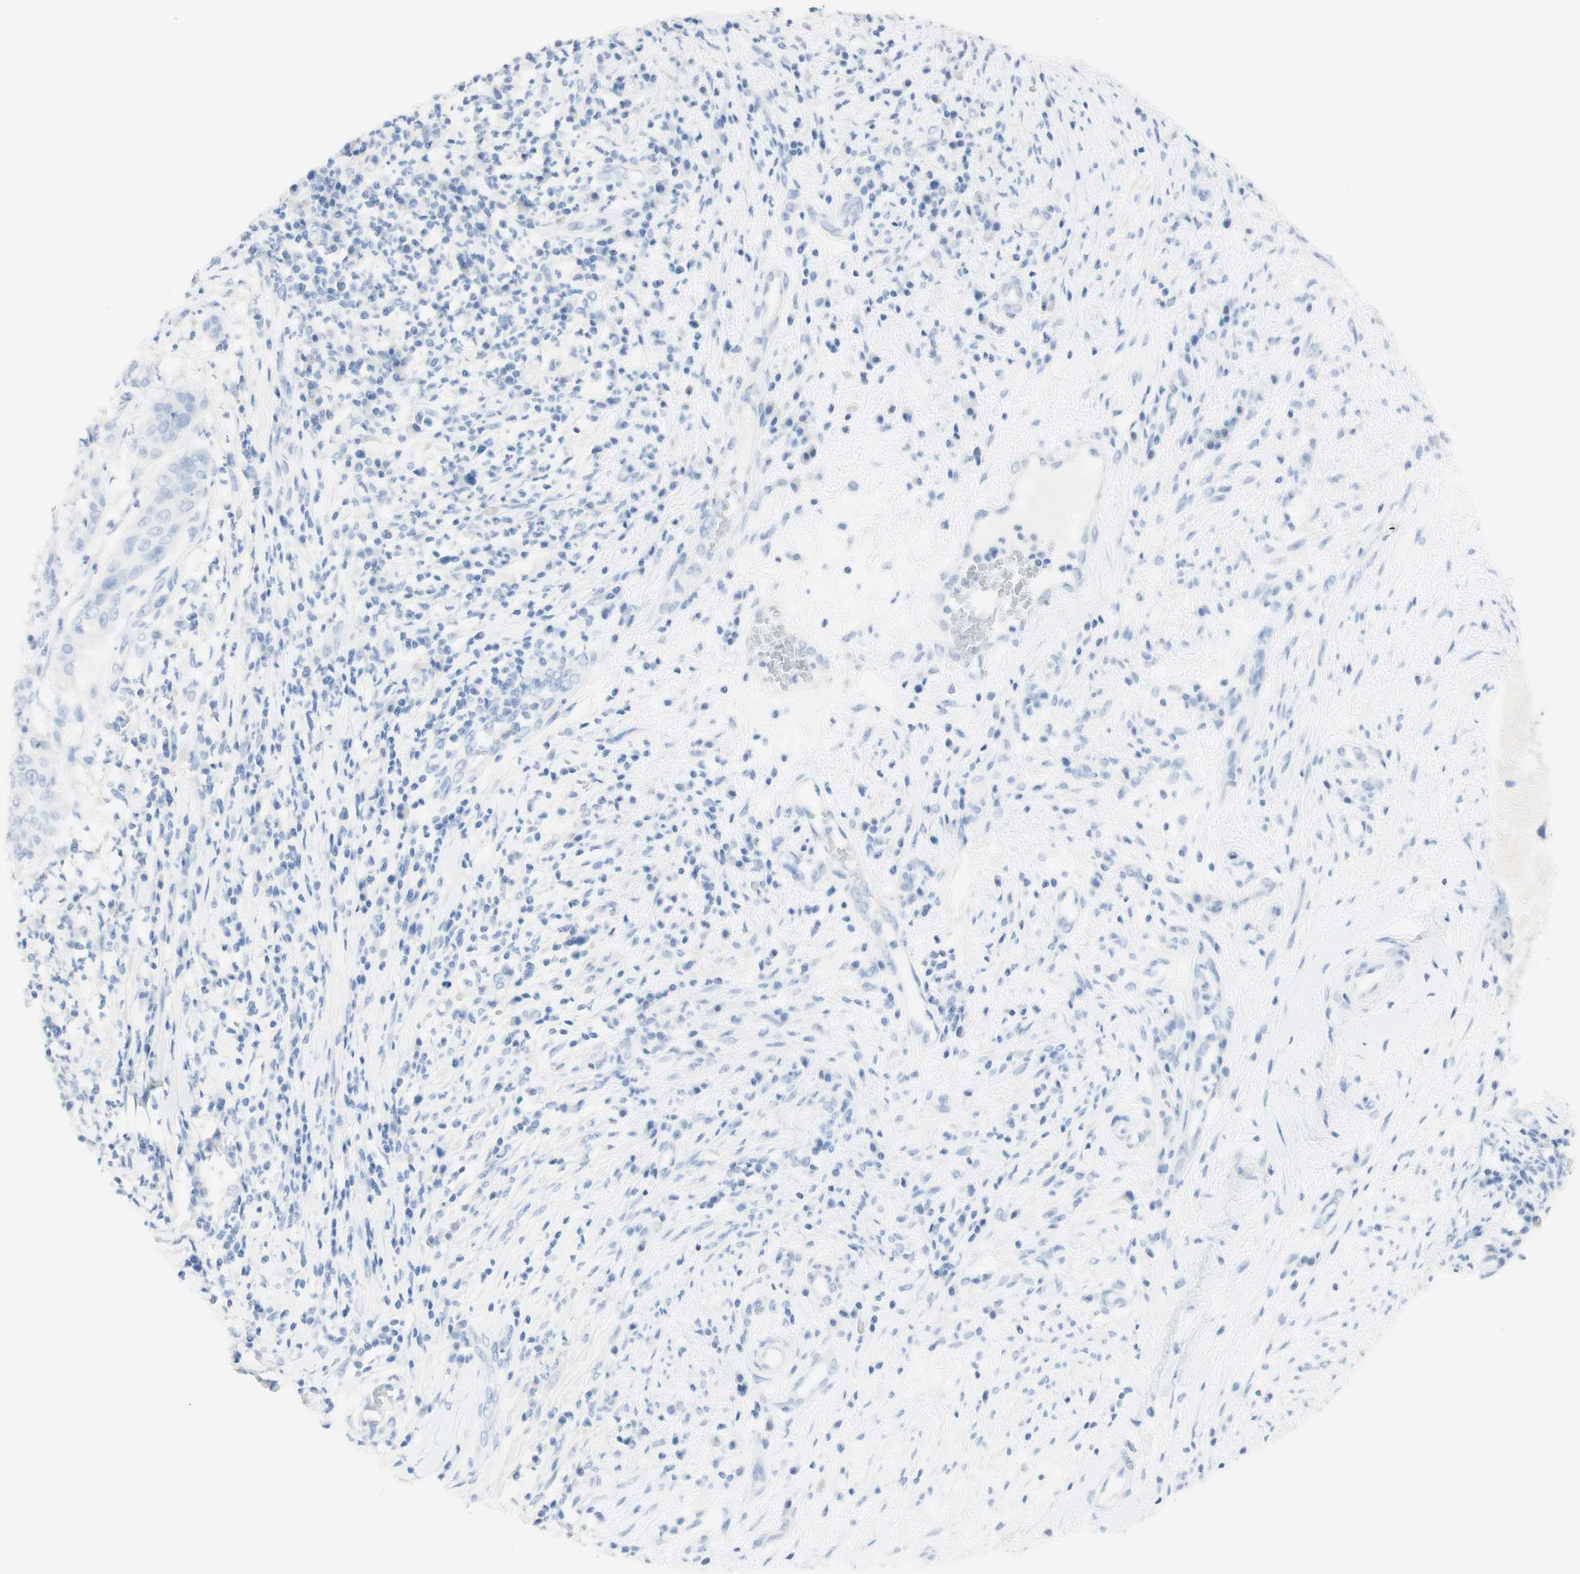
{"staining": {"intensity": "negative", "quantity": "none", "location": "none"}, "tissue": "cervical cancer", "cell_type": "Tumor cells", "image_type": "cancer", "snomed": [{"axis": "morphology", "description": "Normal tissue, NOS"}, {"axis": "morphology", "description": "Squamous cell carcinoma, NOS"}, {"axis": "topography", "description": "Cervix"}], "caption": "IHC histopathology image of neoplastic tissue: cervical cancer stained with DAB shows no significant protein expression in tumor cells.", "gene": "TPO", "patient": {"sex": "female", "age": 39}}